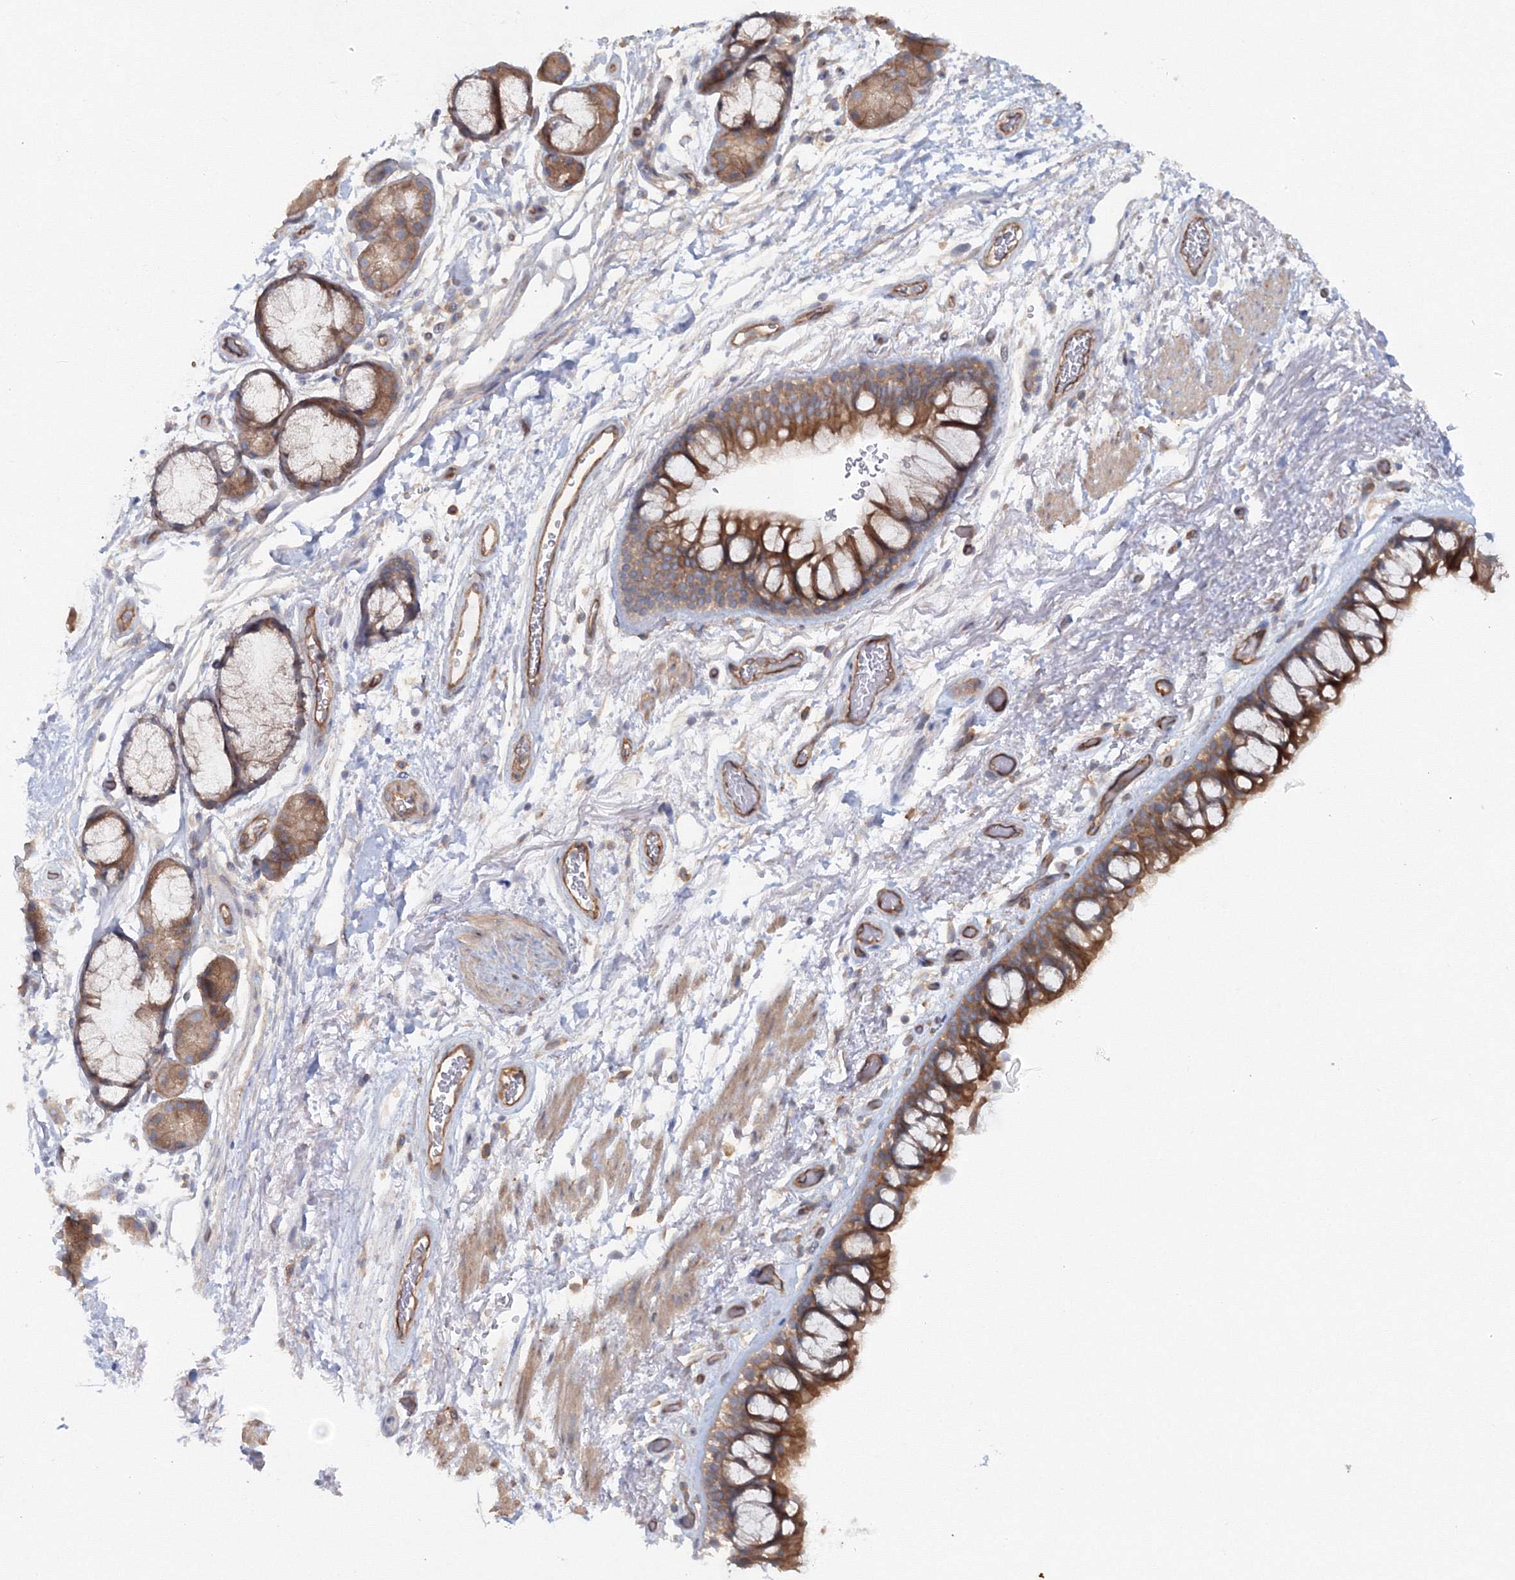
{"staining": {"intensity": "moderate", "quantity": ">75%", "location": "cytoplasmic/membranous"}, "tissue": "bronchus", "cell_type": "Respiratory epithelial cells", "image_type": "normal", "snomed": [{"axis": "morphology", "description": "Normal tissue, NOS"}, {"axis": "topography", "description": "Bronchus"}], "caption": "A brown stain shows moderate cytoplasmic/membranous staining of a protein in respiratory epithelial cells of normal bronchus.", "gene": "EXOC1", "patient": {"sex": "male", "age": 65}}